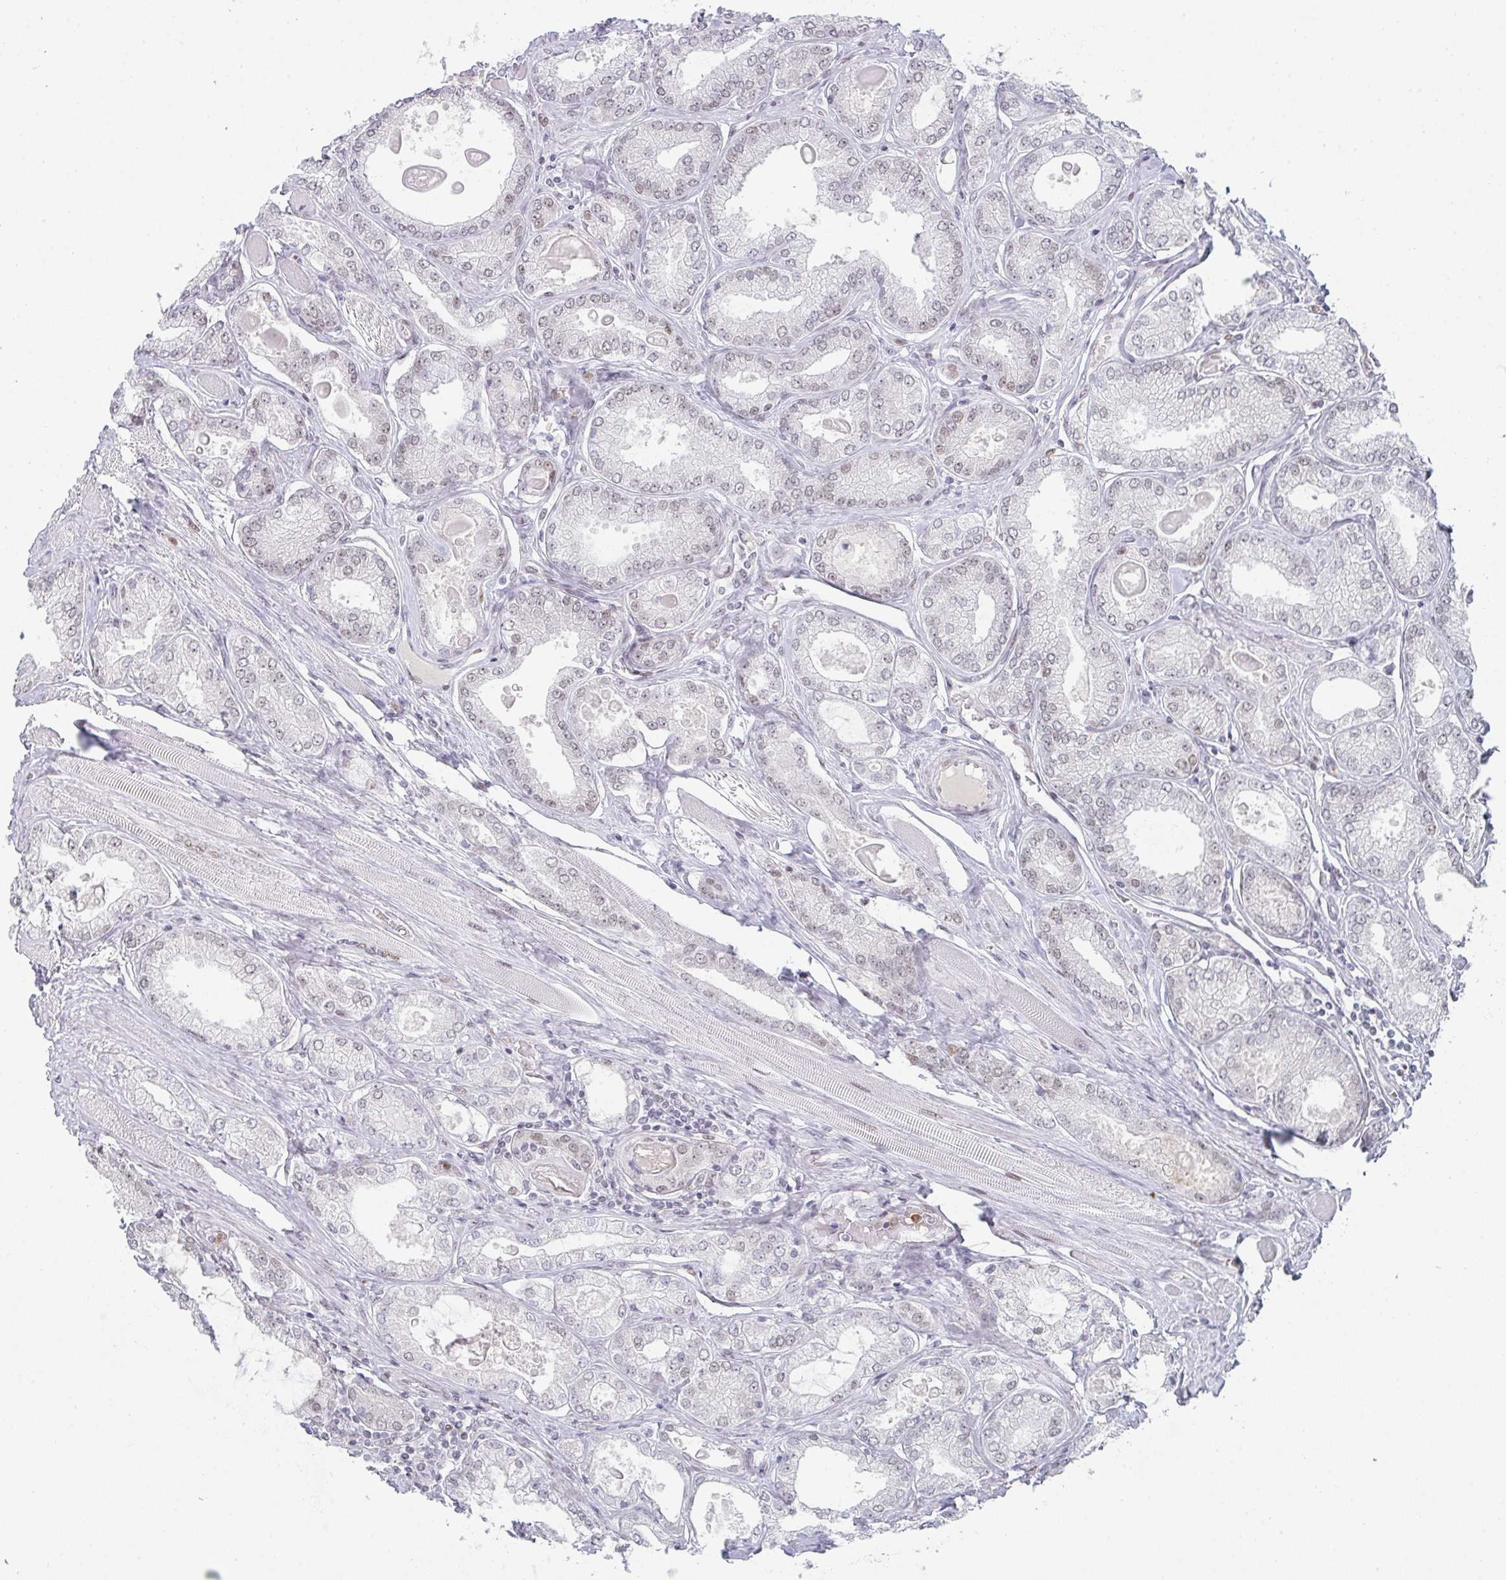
{"staining": {"intensity": "weak", "quantity": "<25%", "location": "nuclear"}, "tissue": "prostate cancer", "cell_type": "Tumor cells", "image_type": "cancer", "snomed": [{"axis": "morphology", "description": "Adenocarcinoma, High grade"}, {"axis": "topography", "description": "Prostate"}], "caption": "DAB (3,3'-diaminobenzidine) immunohistochemical staining of human prostate cancer (high-grade adenocarcinoma) reveals no significant staining in tumor cells.", "gene": "LIN54", "patient": {"sex": "male", "age": 68}}